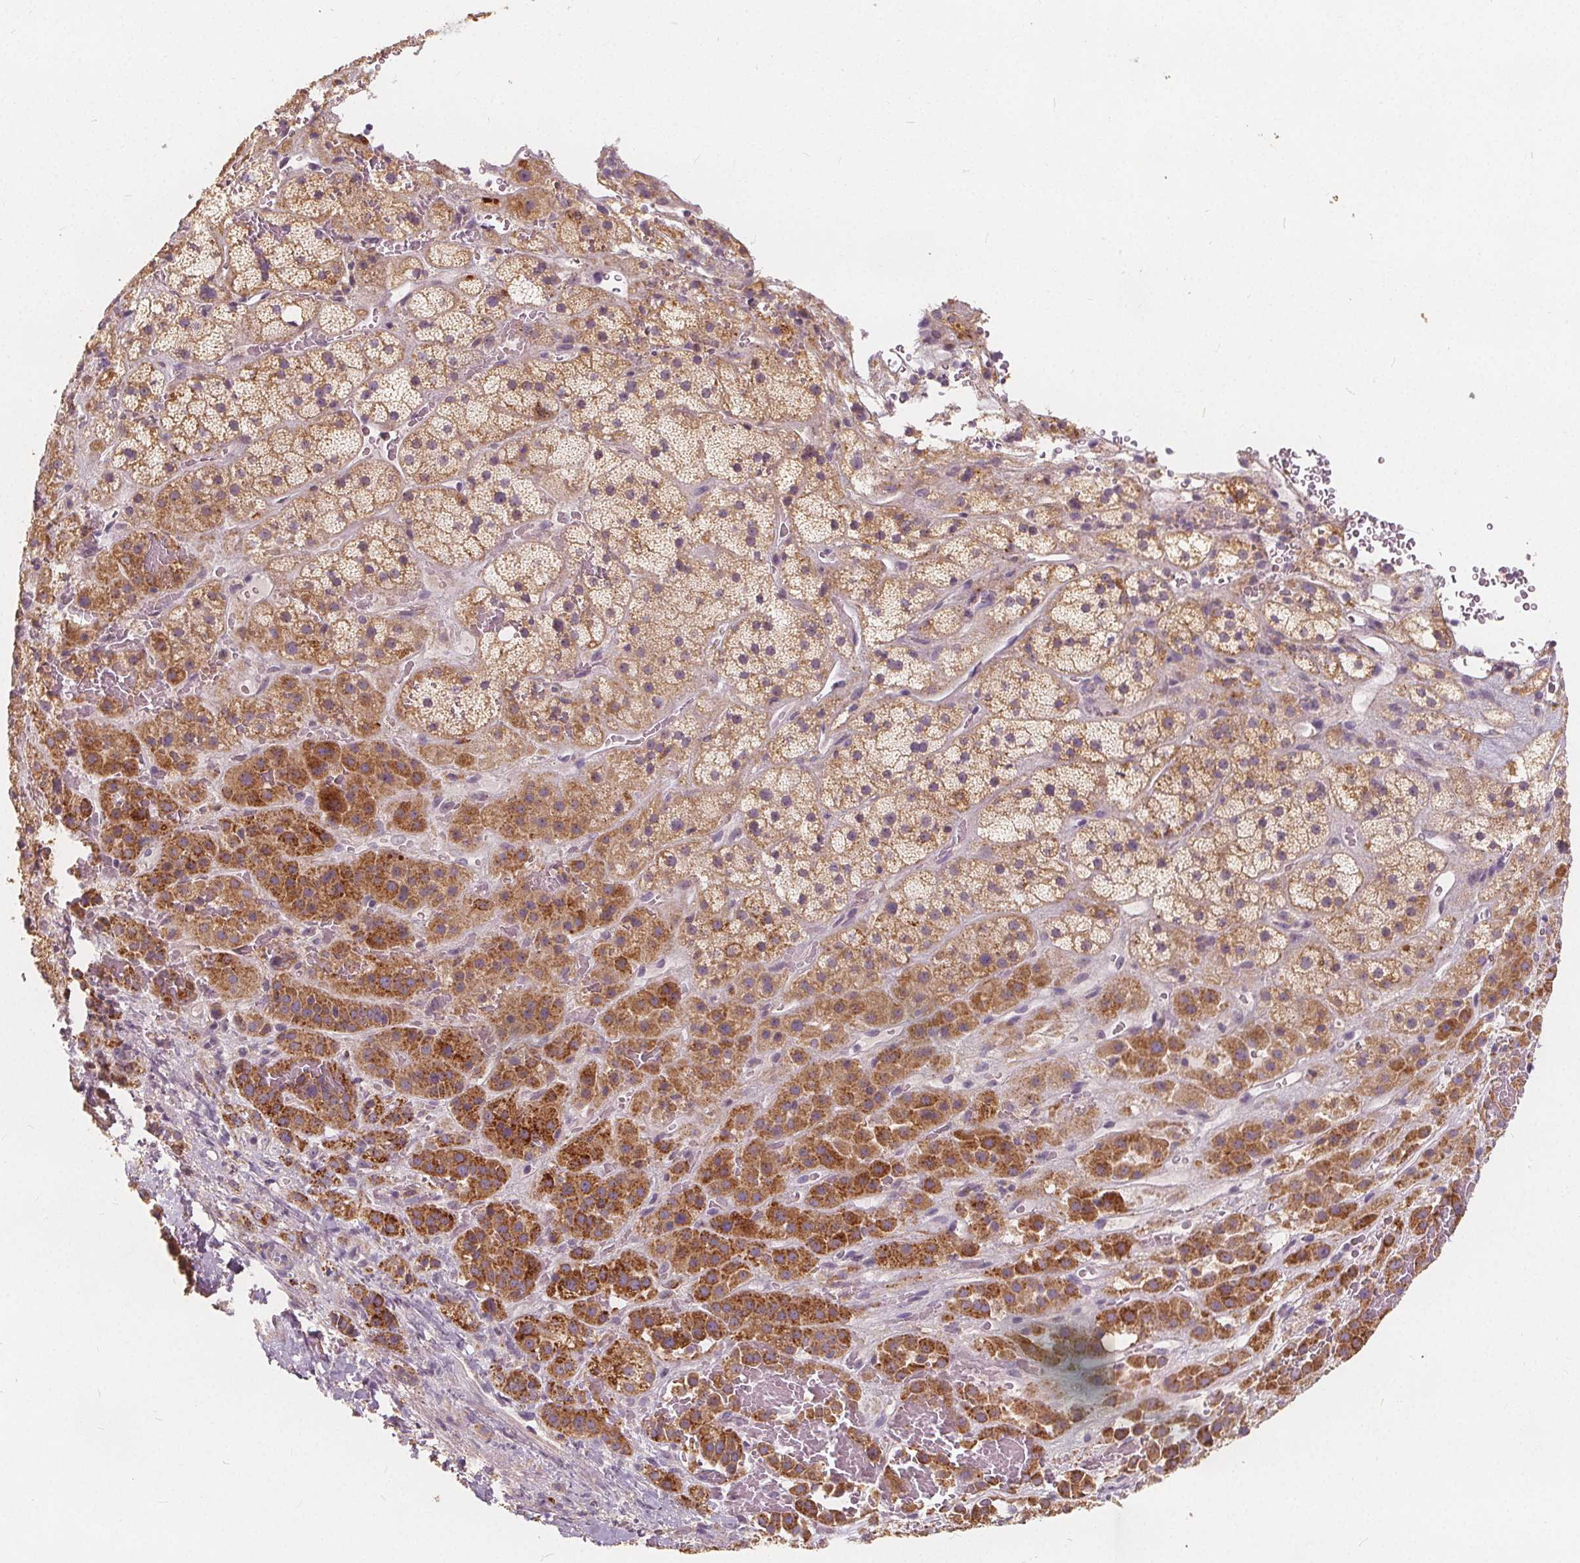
{"staining": {"intensity": "moderate", "quantity": ">75%", "location": "cytoplasmic/membranous"}, "tissue": "adrenal gland", "cell_type": "Glandular cells", "image_type": "normal", "snomed": [{"axis": "morphology", "description": "Normal tissue, NOS"}, {"axis": "topography", "description": "Adrenal gland"}], "caption": "Protein expression analysis of unremarkable adrenal gland shows moderate cytoplasmic/membranous staining in about >75% of glandular cells.", "gene": "DRC3", "patient": {"sex": "male", "age": 57}}